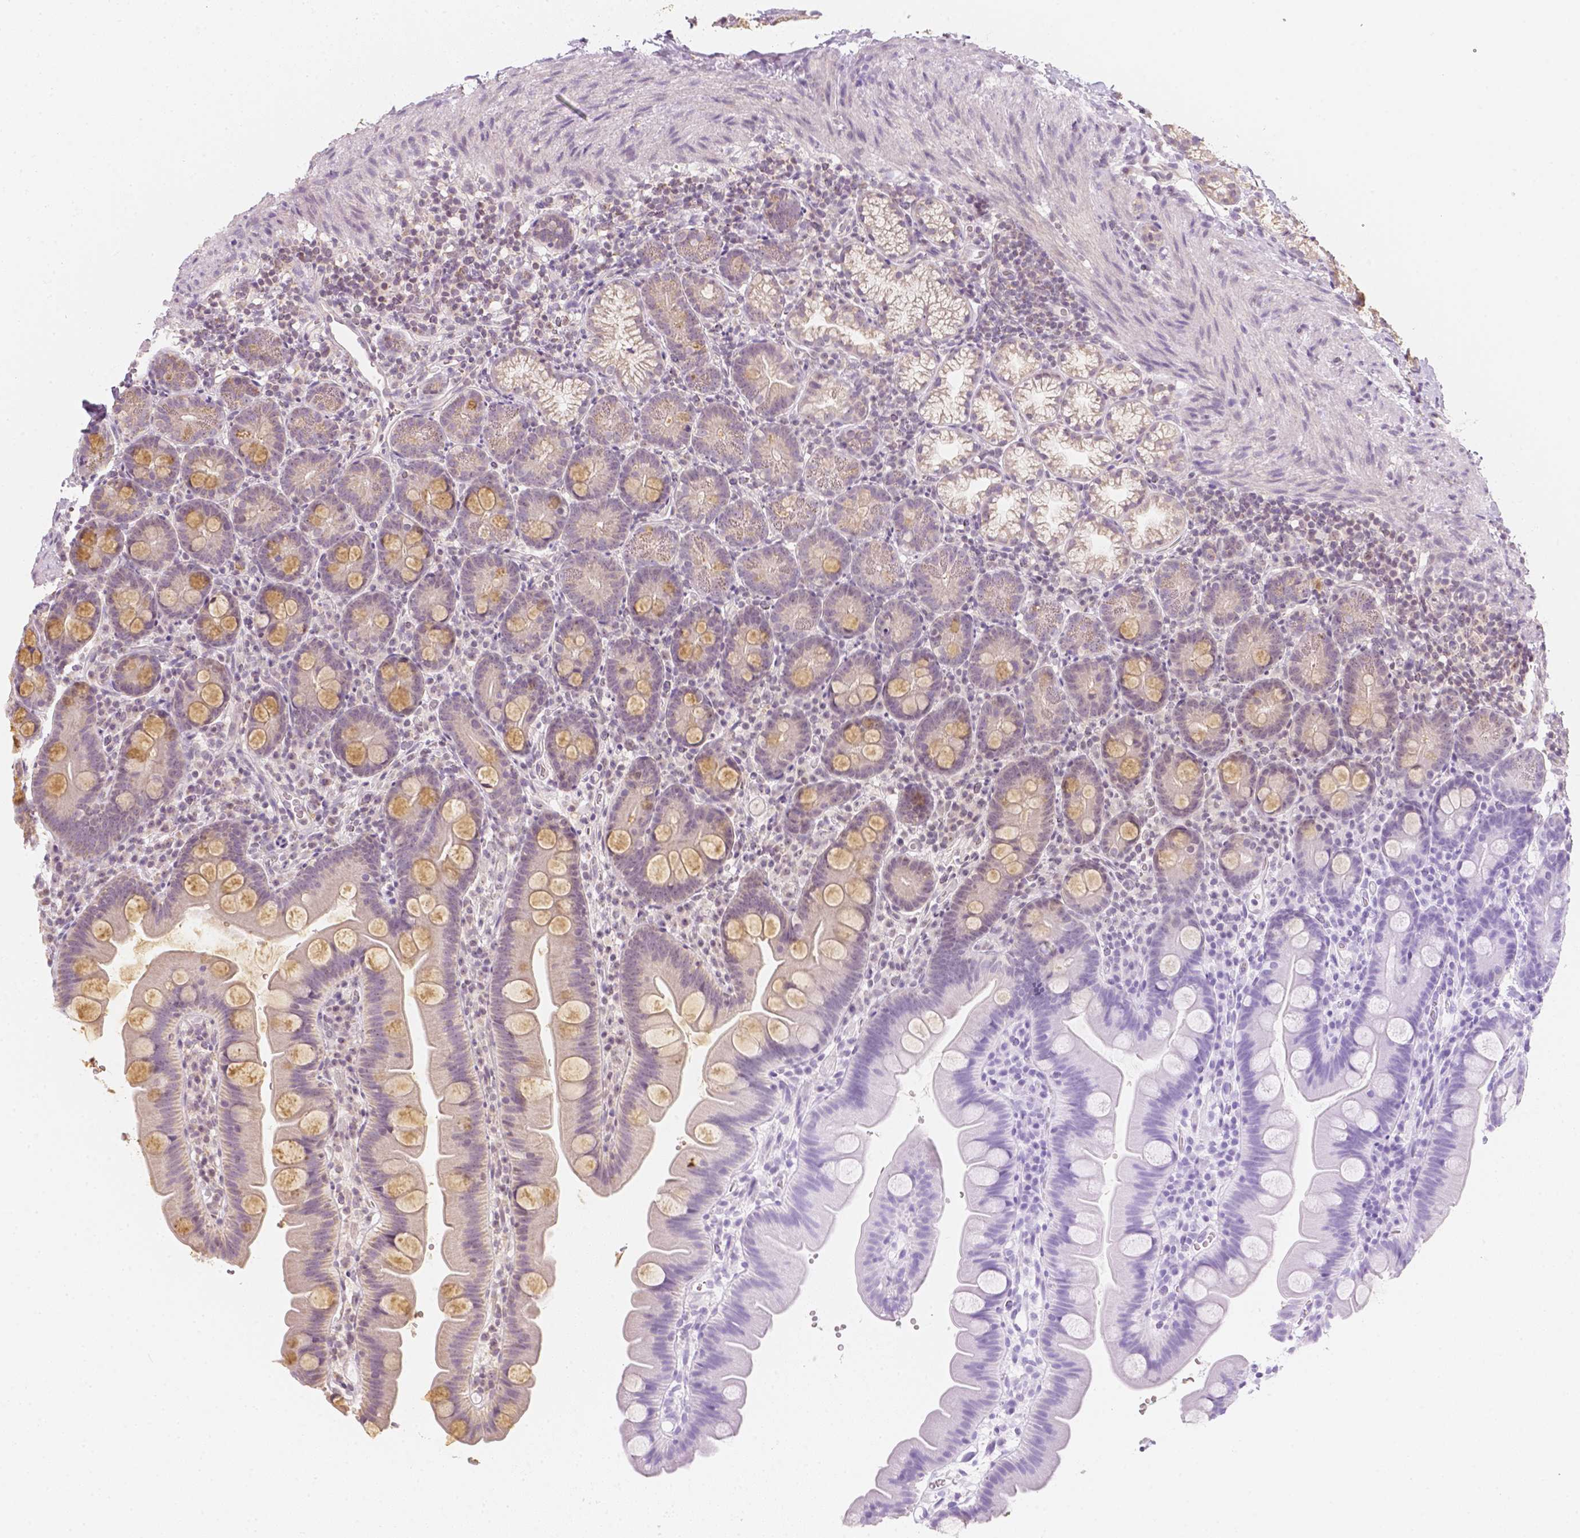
{"staining": {"intensity": "moderate", "quantity": ">75%", "location": "cytoplasmic/membranous"}, "tissue": "small intestine", "cell_type": "Glandular cells", "image_type": "normal", "snomed": [{"axis": "morphology", "description": "Normal tissue, NOS"}, {"axis": "topography", "description": "Small intestine"}], "caption": "Small intestine stained for a protein exhibits moderate cytoplasmic/membranous positivity in glandular cells. Immunohistochemistry (ihc) stains the protein of interest in brown and the nuclei are stained blue.", "gene": "NVL", "patient": {"sex": "female", "age": 68}}